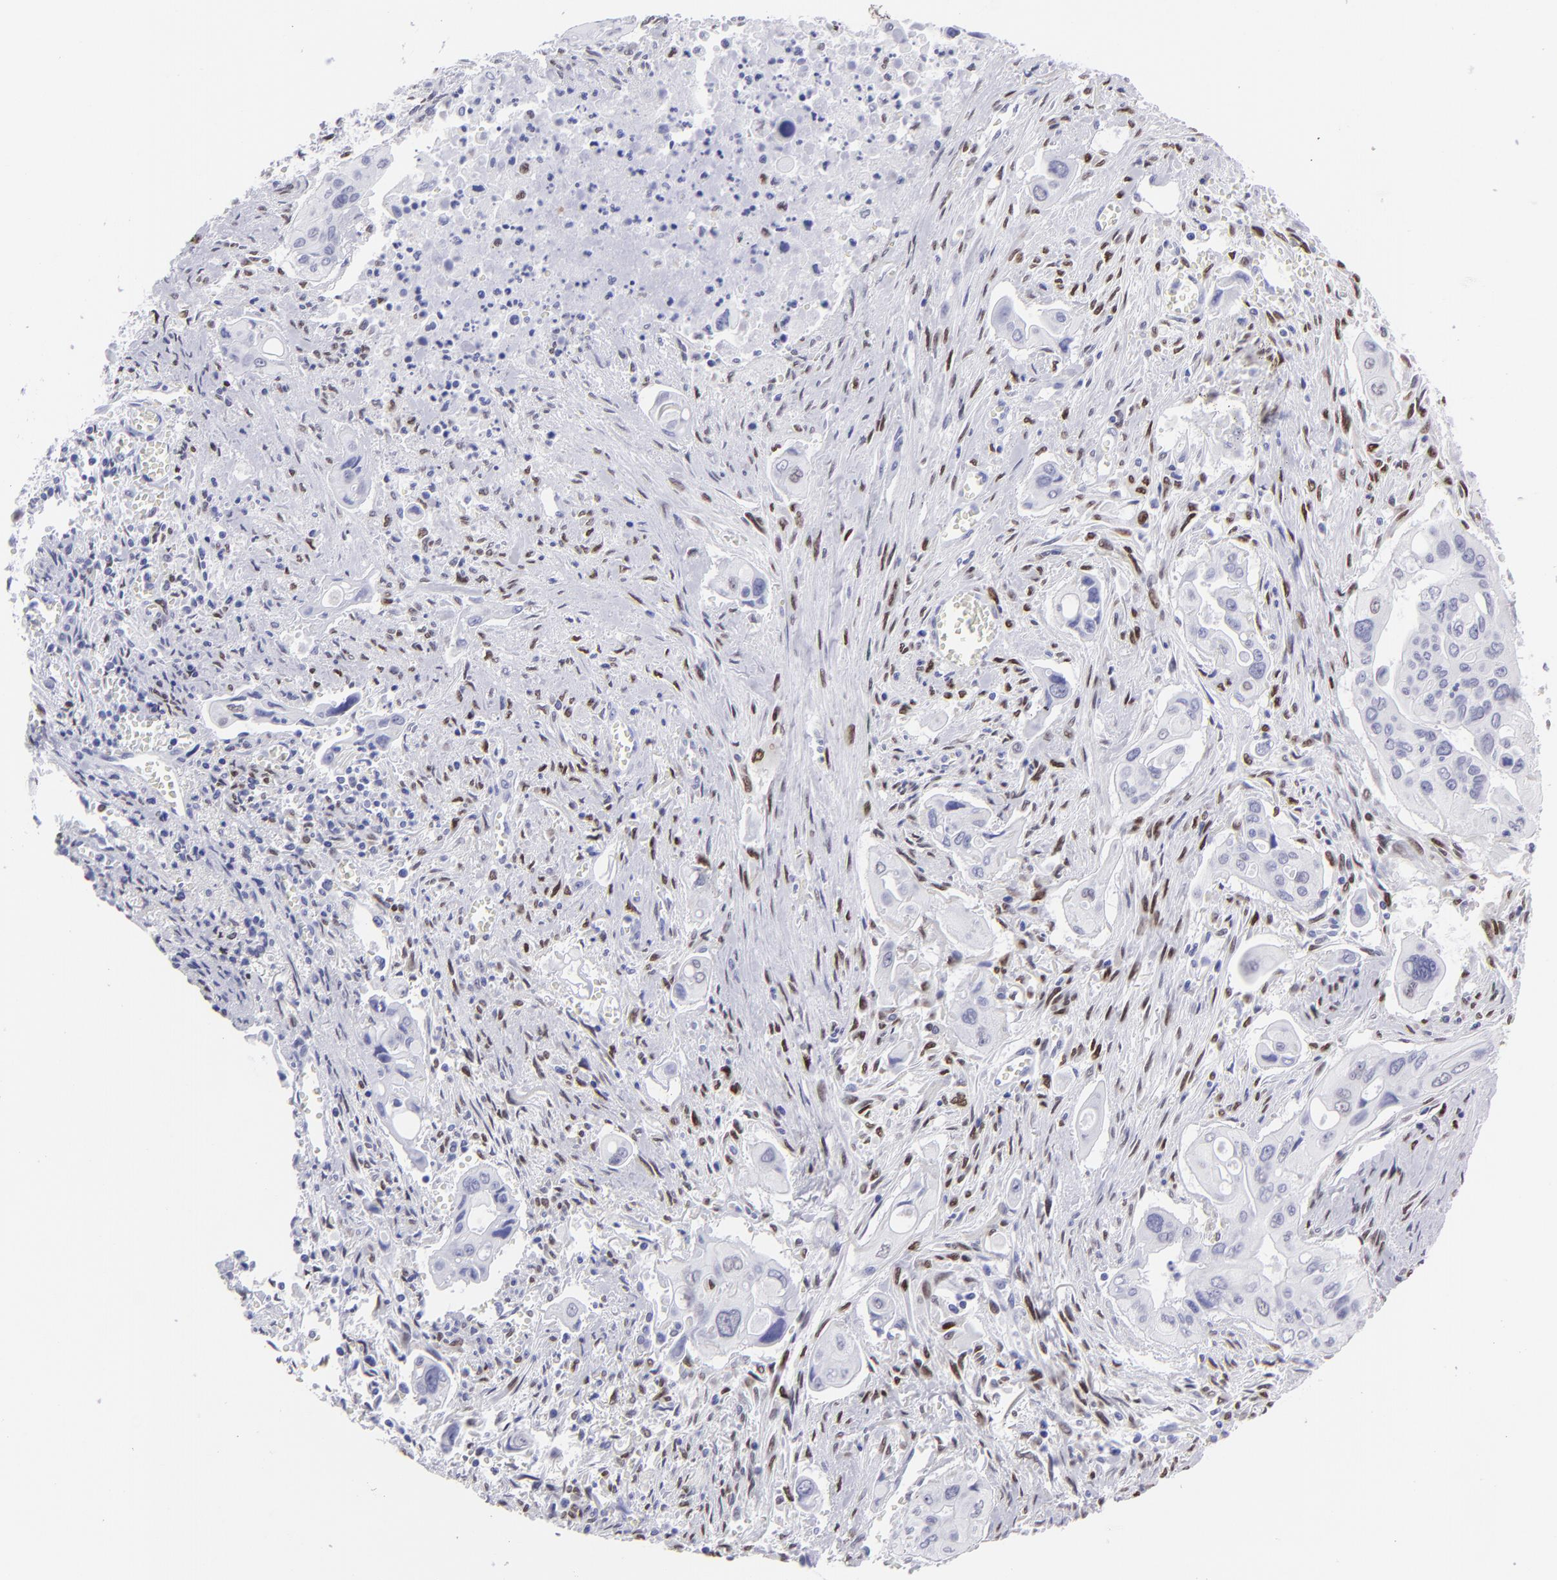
{"staining": {"intensity": "negative", "quantity": "none", "location": "none"}, "tissue": "pancreatic cancer", "cell_type": "Tumor cells", "image_type": "cancer", "snomed": [{"axis": "morphology", "description": "Adenocarcinoma, NOS"}, {"axis": "topography", "description": "Pancreas"}], "caption": "Immunohistochemistry (IHC) micrograph of neoplastic tissue: human pancreatic adenocarcinoma stained with DAB shows no significant protein expression in tumor cells.", "gene": "MITF", "patient": {"sex": "male", "age": 77}}